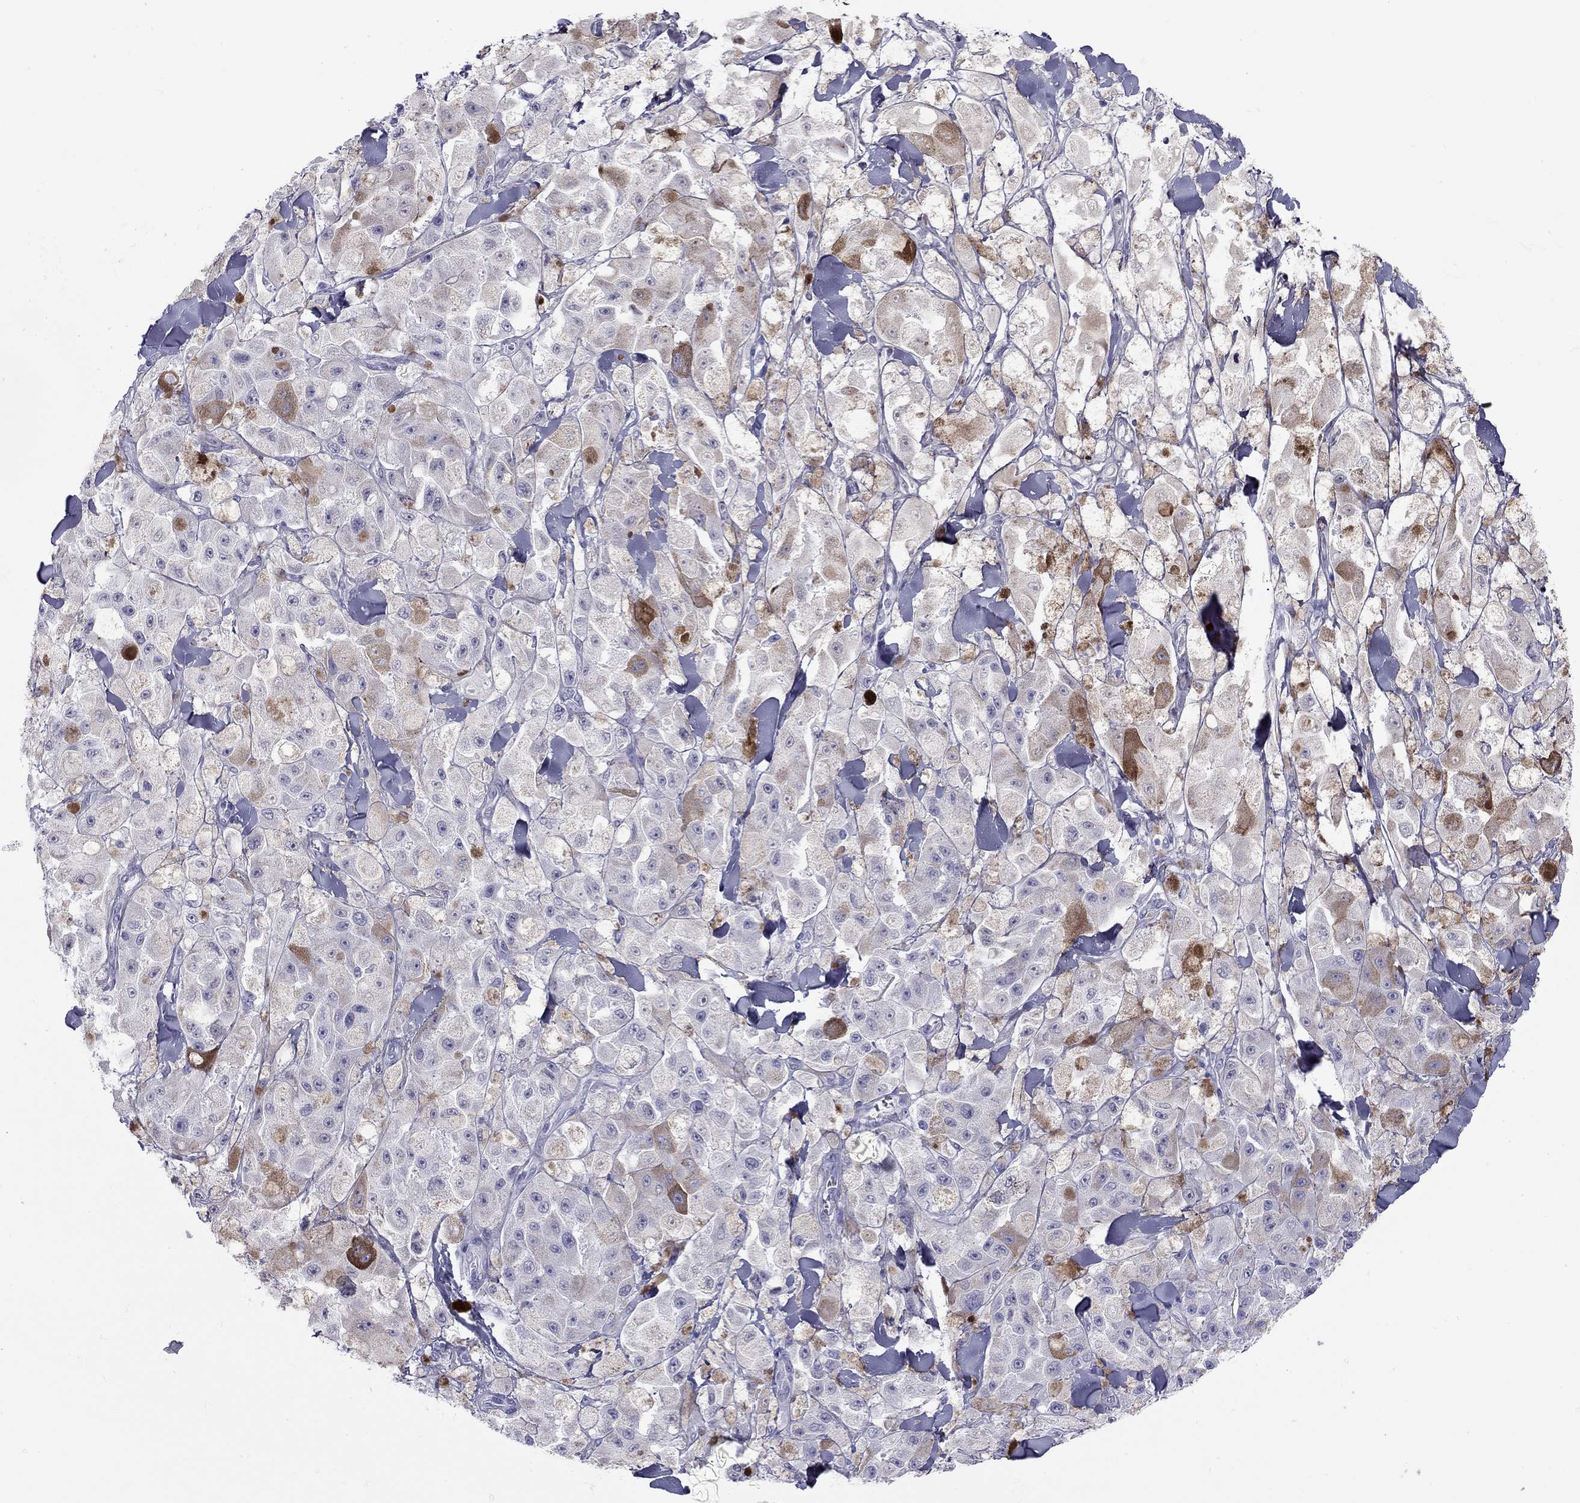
{"staining": {"intensity": "negative", "quantity": "none", "location": "none"}, "tissue": "melanoma", "cell_type": "Tumor cells", "image_type": "cancer", "snomed": [{"axis": "morphology", "description": "Malignant melanoma, NOS"}, {"axis": "topography", "description": "Skin"}], "caption": "Histopathology image shows no protein staining in tumor cells of malignant melanoma tissue. (DAB (3,3'-diaminobenzidine) immunohistochemistry (IHC) with hematoxylin counter stain).", "gene": "DPY19L2", "patient": {"sex": "female", "age": 58}}